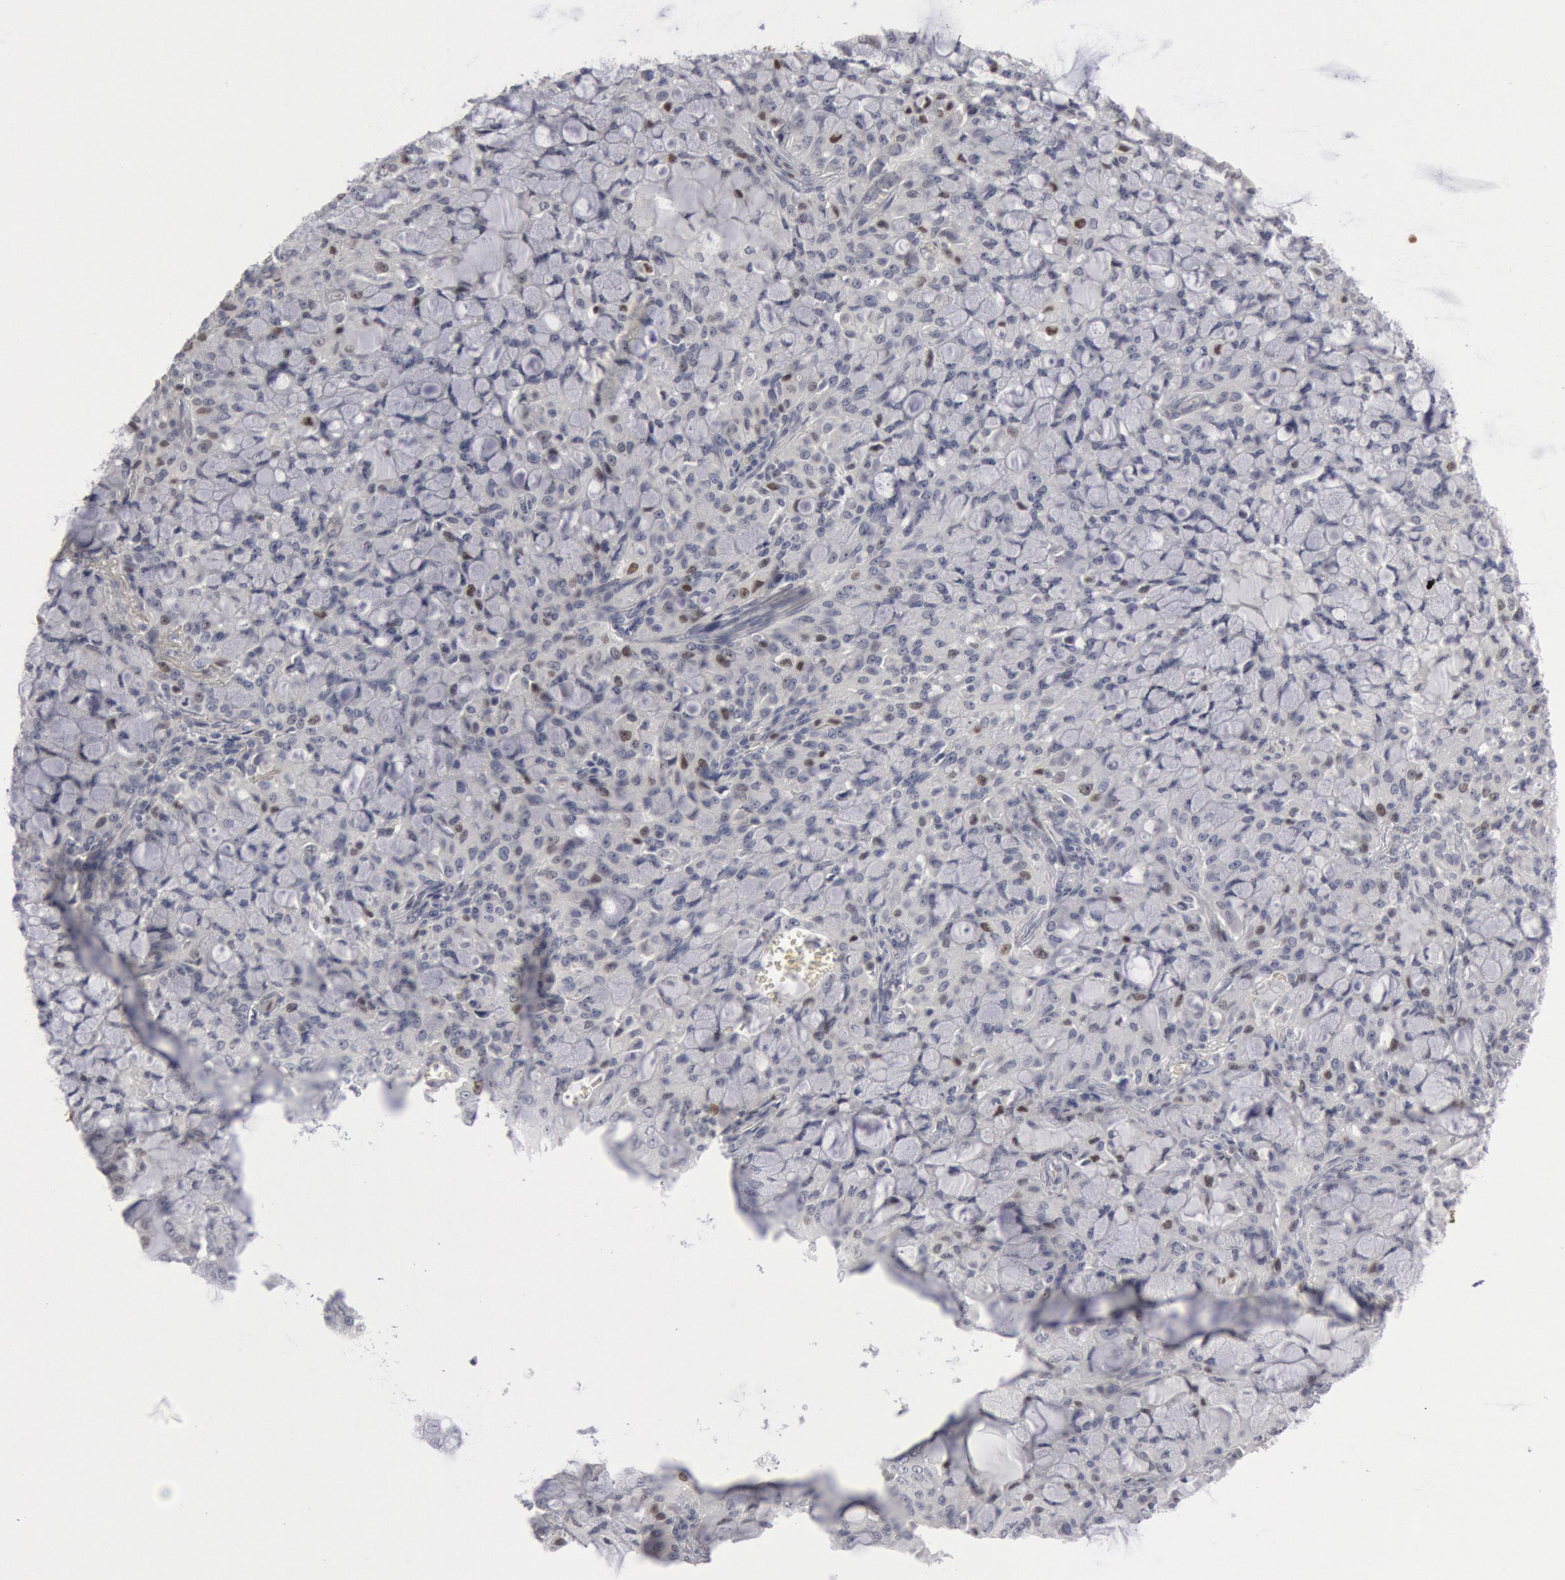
{"staining": {"intensity": "weak", "quantity": "<25%", "location": "nuclear"}, "tissue": "lung cancer", "cell_type": "Tumor cells", "image_type": "cancer", "snomed": [{"axis": "morphology", "description": "Adenocarcinoma, NOS"}, {"axis": "topography", "description": "Lung"}], "caption": "Adenocarcinoma (lung) was stained to show a protein in brown. There is no significant staining in tumor cells.", "gene": "WDHD1", "patient": {"sex": "female", "age": 44}}